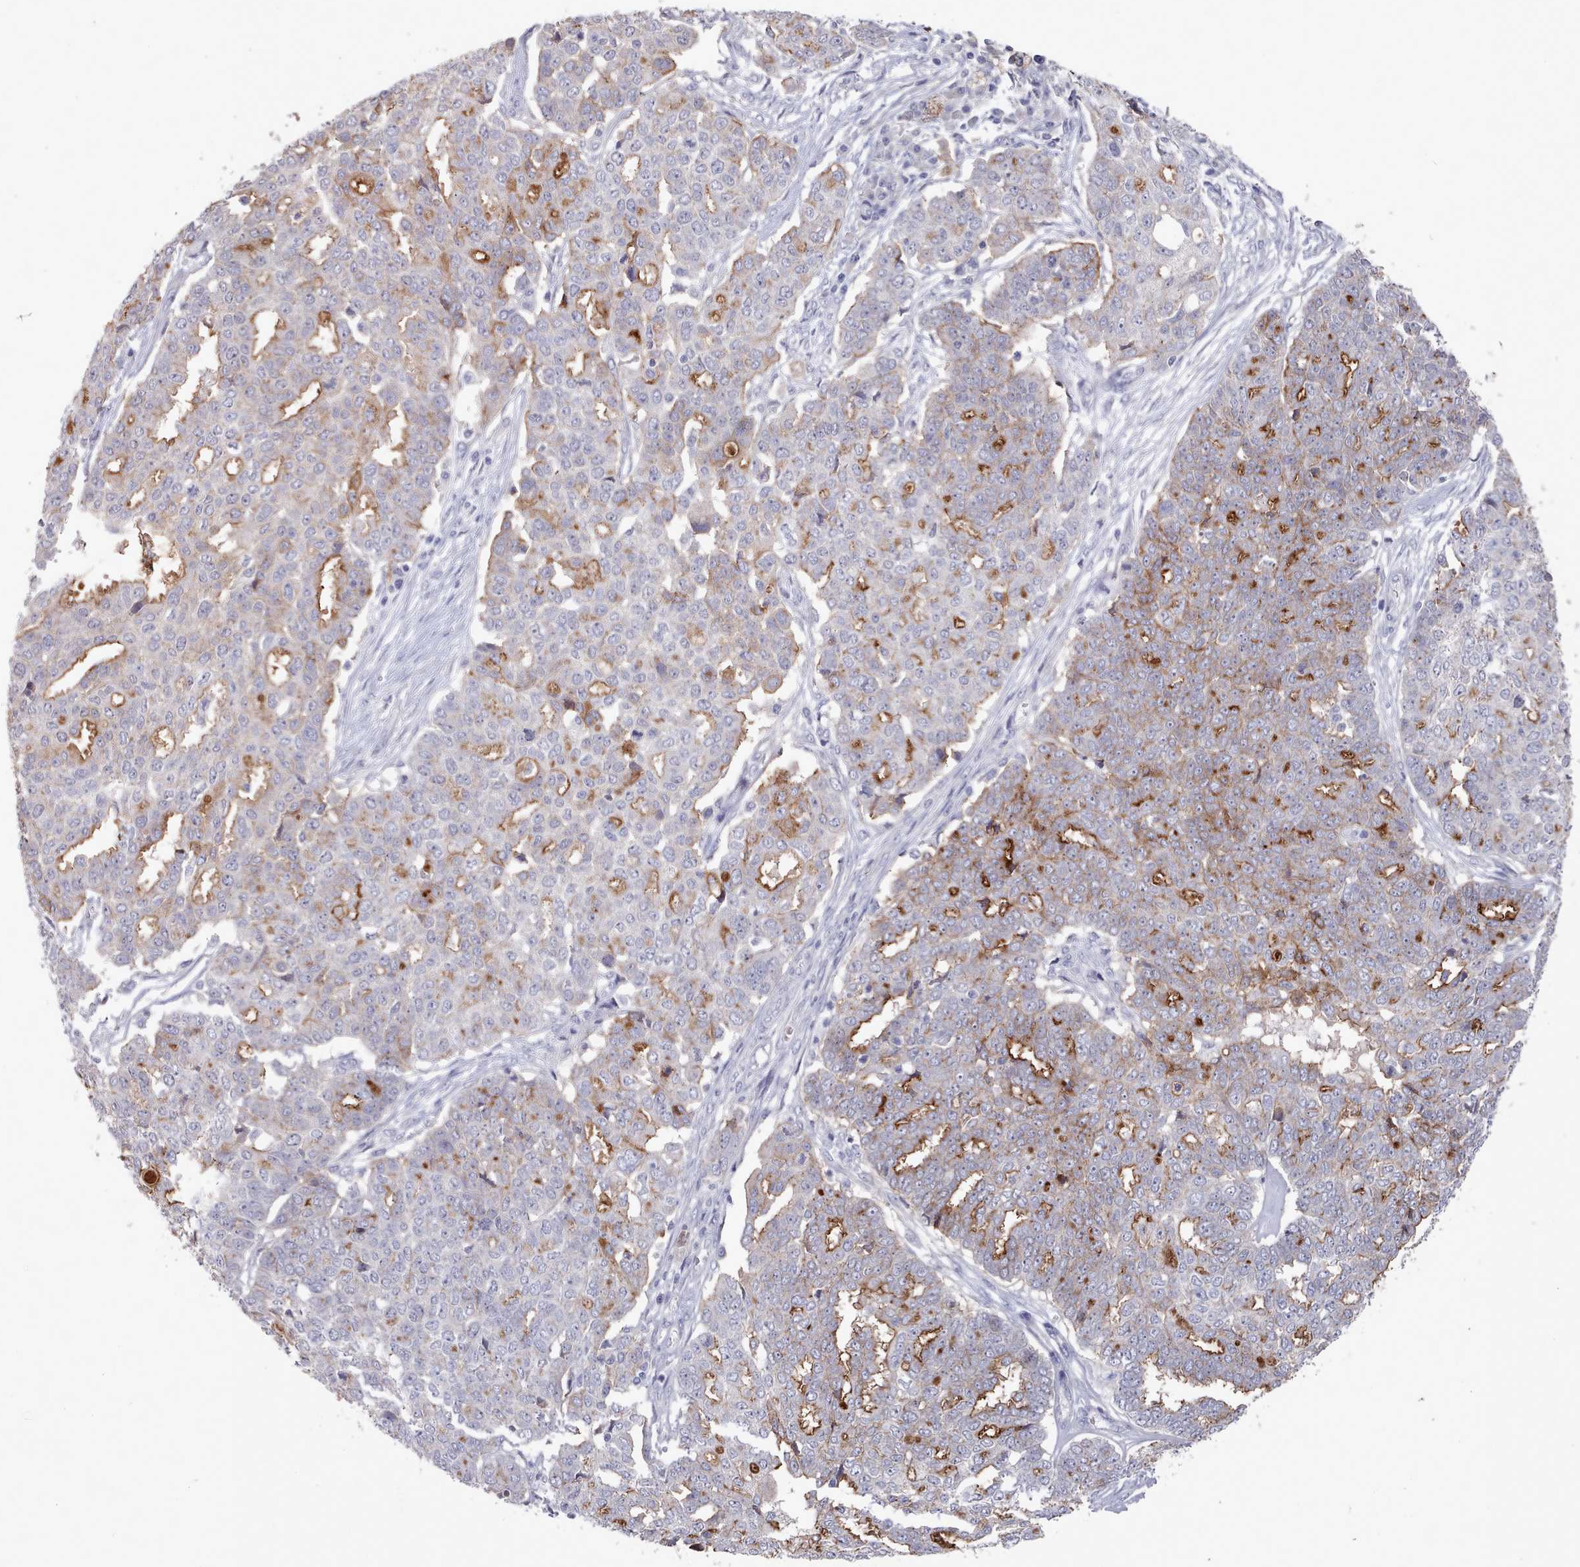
{"staining": {"intensity": "moderate", "quantity": "25%-75%", "location": "cytoplasmic/membranous"}, "tissue": "ovarian cancer", "cell_type": "Tumor cells", "image_type": "cancer", "snomed": [{"axis": "morphology", "description": "Cystadenocarcinoma, serous, NOS"}, {"axis": "topography", "description": "Soft tissue"}, {"axis": "topography", "description": "Ovary"}], "caption": "About 25%-75% of tumor cells in ovarian serous cystadenocarcinoma display moderate cytoplasmic/membranous protein positivity as visualized by brown immunohistochemical staining.", "gene": "PROM2", "patient": {"sex": "female", "age": 57}}